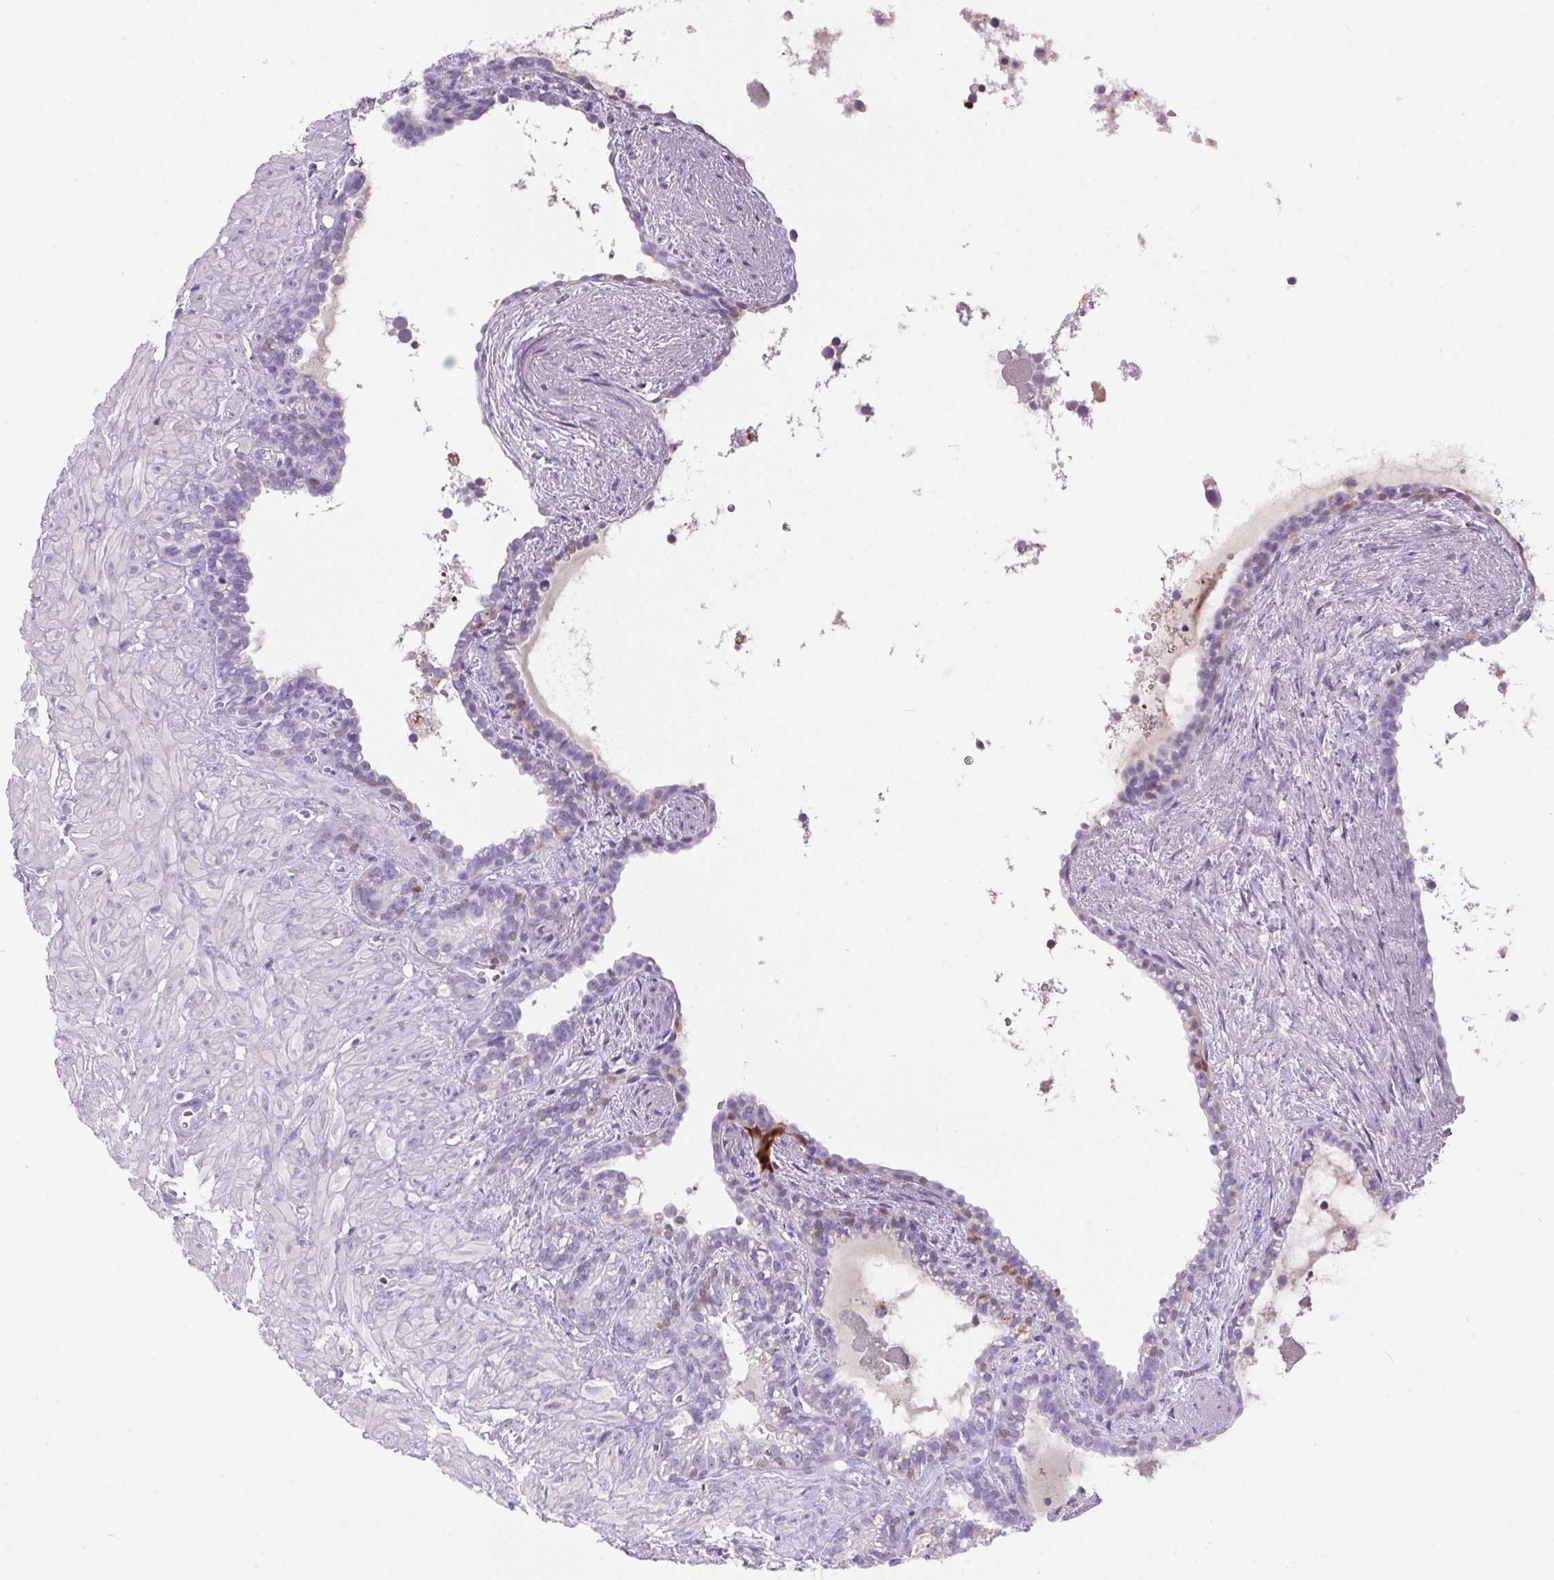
{"staining": {"intensity": "negative", "quantity": "none", "location": "none"}, "tissue": "seminal vesicle", "cell_type": "Glandular cells", "image_type": "normal", "snomed": [{"axis": "morphology", "description": "Normal tissue, NOS"}, {"axis": "topography", "description": "Seminal veicle"}], "caption": "Immunohistochemistry (IHC) of benign human seminal vesicle displays no positivity in glandular cells. (DAB (3,3'-diaminobenzidine) immunohistochemistry (IHC) visualized using brightfield microscopy, high magnification).", "gene": "S100A2", "patient": {"sex": "male", "age": 76}}